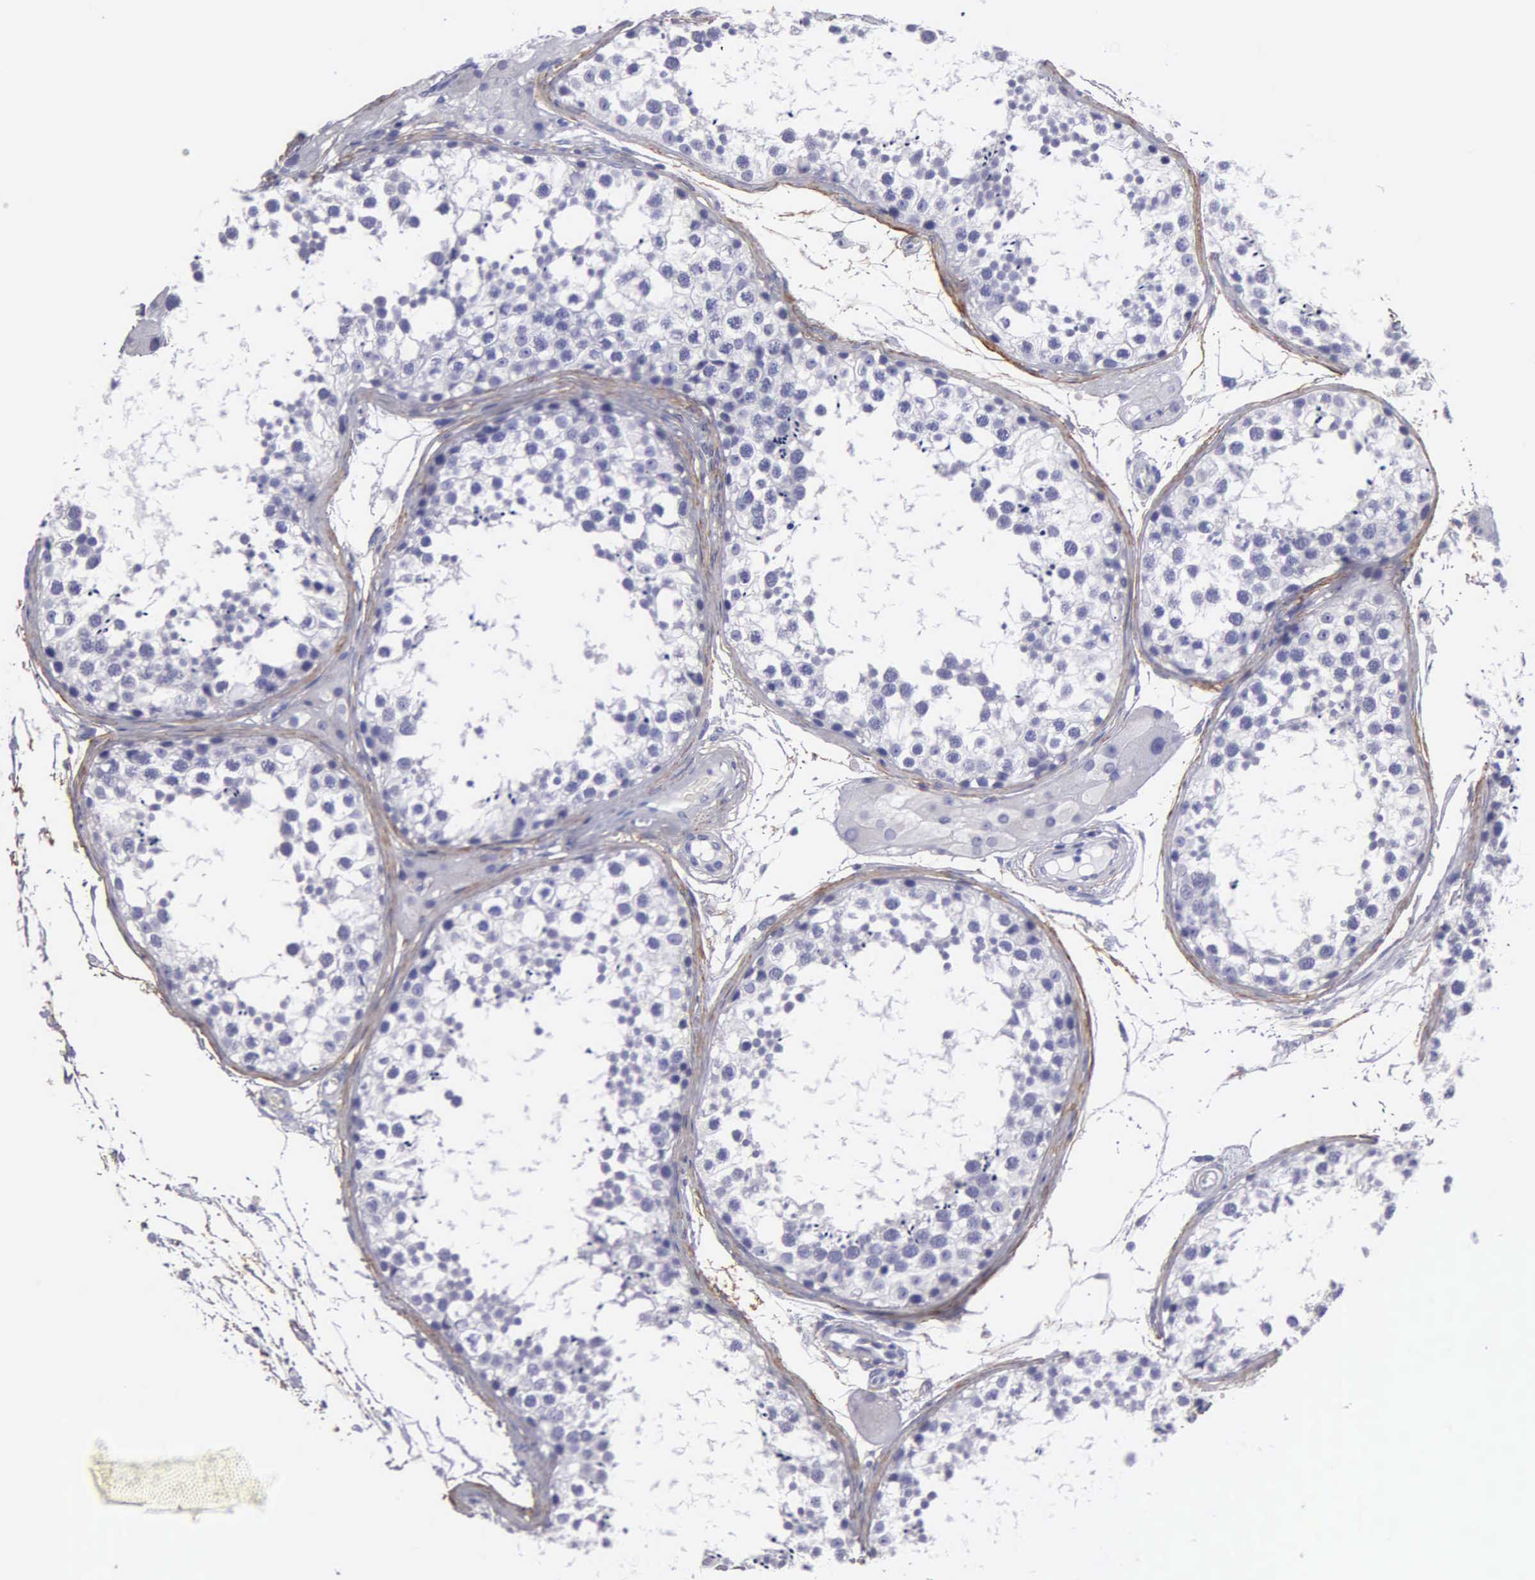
{"staining": {"intensity": "negative", "quantity": "none", "location": "none"}, "tissue": "testis", "cell_type": "Cells in seminiferous ducts", "image_type": "normal", "snomed": [{"axis": "morphology", "description": "Normal tissue, NOS"}, {"axis": "topography", "description": "Testis"}], "caption": "The micrograph displays no staining of cells in seminiferous ducts in normal testis. (DAB (3,3'-diaminobenzidine) immunohistochemistry visualized using brightfield microscopy, high magnification).", "gene": "FBLN5", "patient": {"sex": "male", "age": 57}}